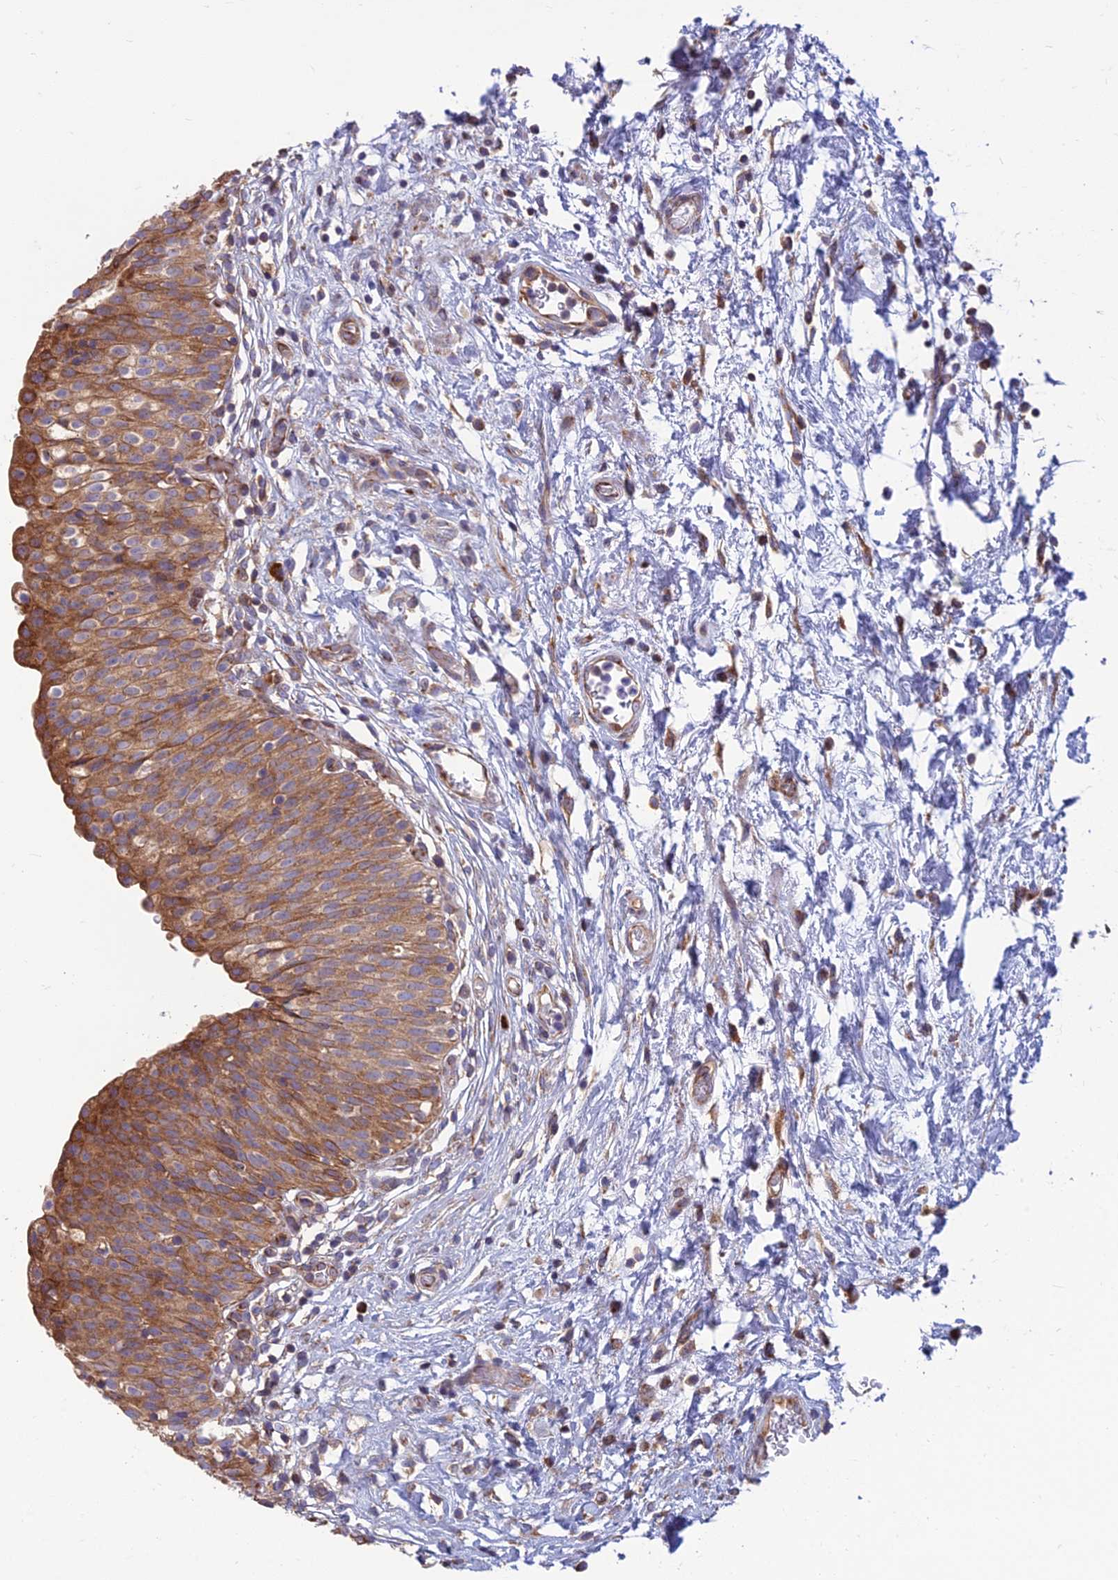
{"staining": {"intensity": "moderate", "quantity": ">75%", "location": "cytoplasmic/membranous"}, "tissue": "urinary bladder", "cell_type": "Urothelial cells", "image_type": "normal", "snomed": [{"axis": "morphology", "description": "Normal tissue, NOS"}, {"axis": "topography", "description": "Urinary bladder"}], "caption": "High-power microscopy captured an IHC image of normal urinary bladder, revealing moderate cytoplasmic/membranous staining in about >75% of urothelial cells. (IHC, brightfield microscopy, high magnification).", "gene": "RPL17", "patient": {"sex": "male", "age": 55}}